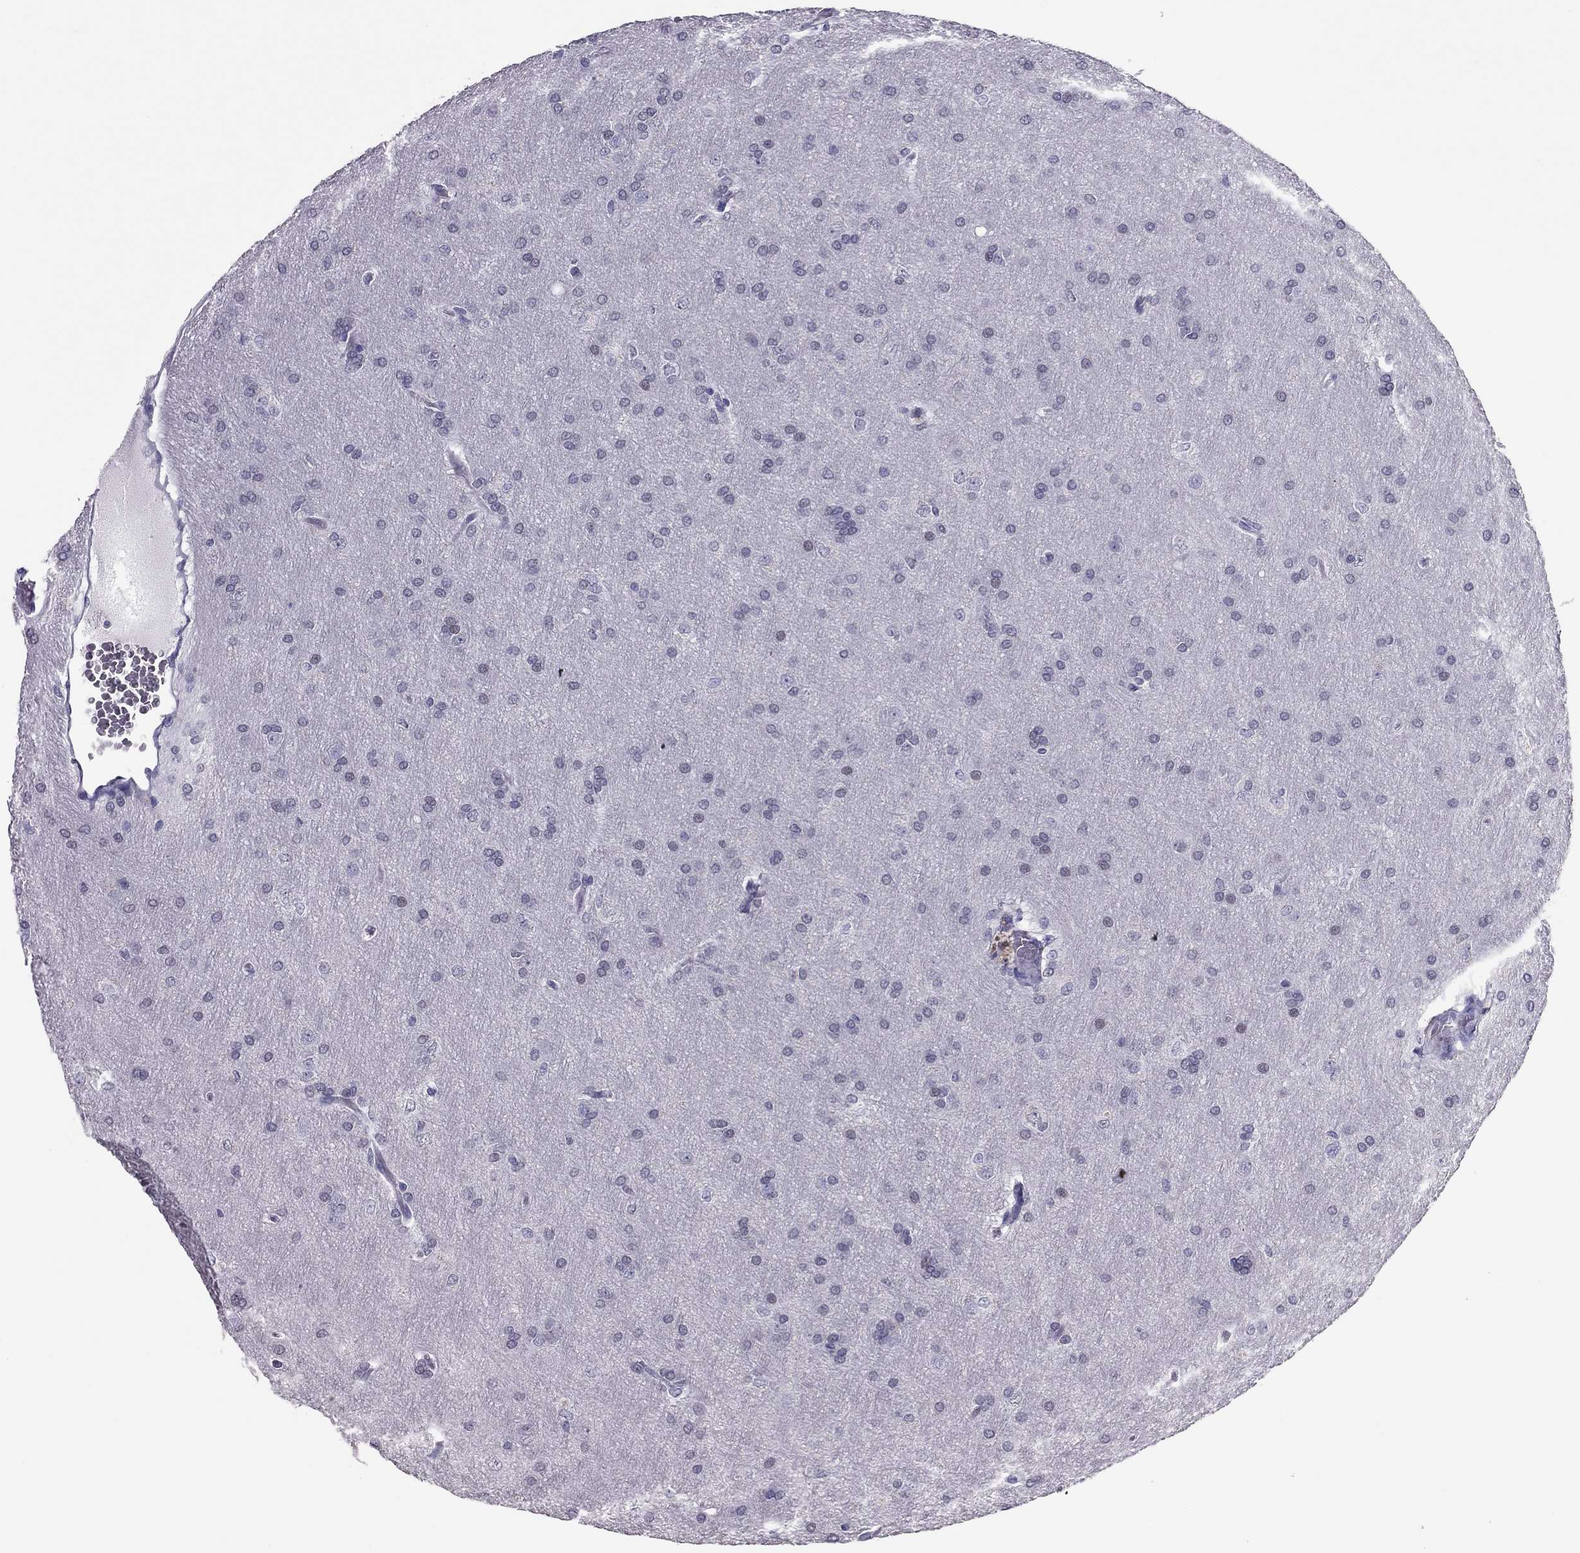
{"staining": {"intensity": "negative", "quantity": "none", "location": "none"}, "tissue": "glioma", "cell_type": "Tumor cells", "image_type": "cancer", "snomed": [{"axis": "morphology", "description": "Glioma, malignant, Low grade"}, {"axis": "topography", "description": "Brain"}], "caption": "Protein analysis of glioma demonstrates no significant expression in tumor cells. Nuclei are stained in blue.", "gene": "CCL27", "patient": {"sex": "female", "age": 32}}